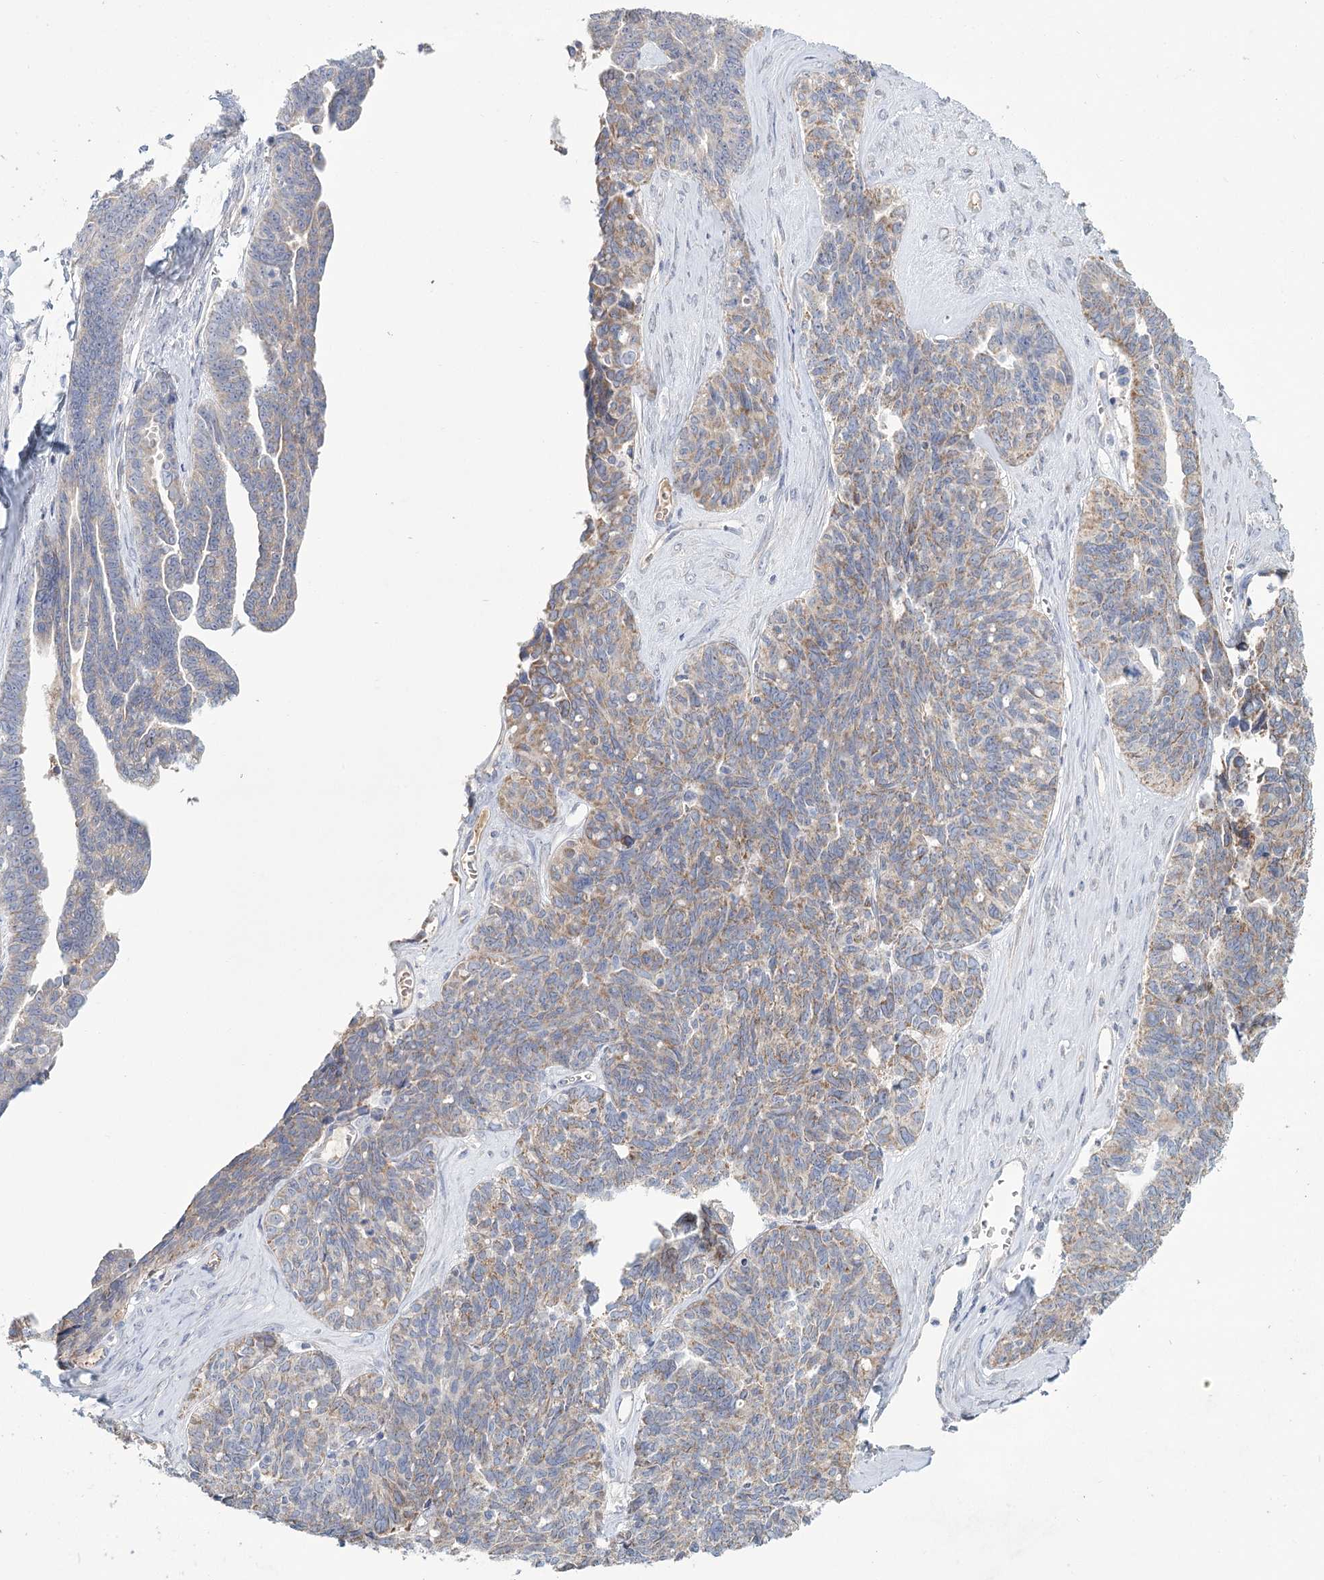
{"staining": {"intensity": "weak", "quantity": ">75%", "location": "cytoplasmic/membranous"}, "tissue": "ovarian cancer", "cell_type": "Tumor cells", "image_type": "cancer", "snomed": [{"axis": "morphology", "description": "Cystadenocarcinoma, serous, NOS"}, {"axis": "topography", "description": "Ovary"}], "caption": "Ovarian cancer stained with a brown dye displays weak cytoplasmic/membranous positive positivity in approximately >75% of tumor cells.", "gene": "ARHGAP44", "patient": {"sex": "female", "age": 79}}